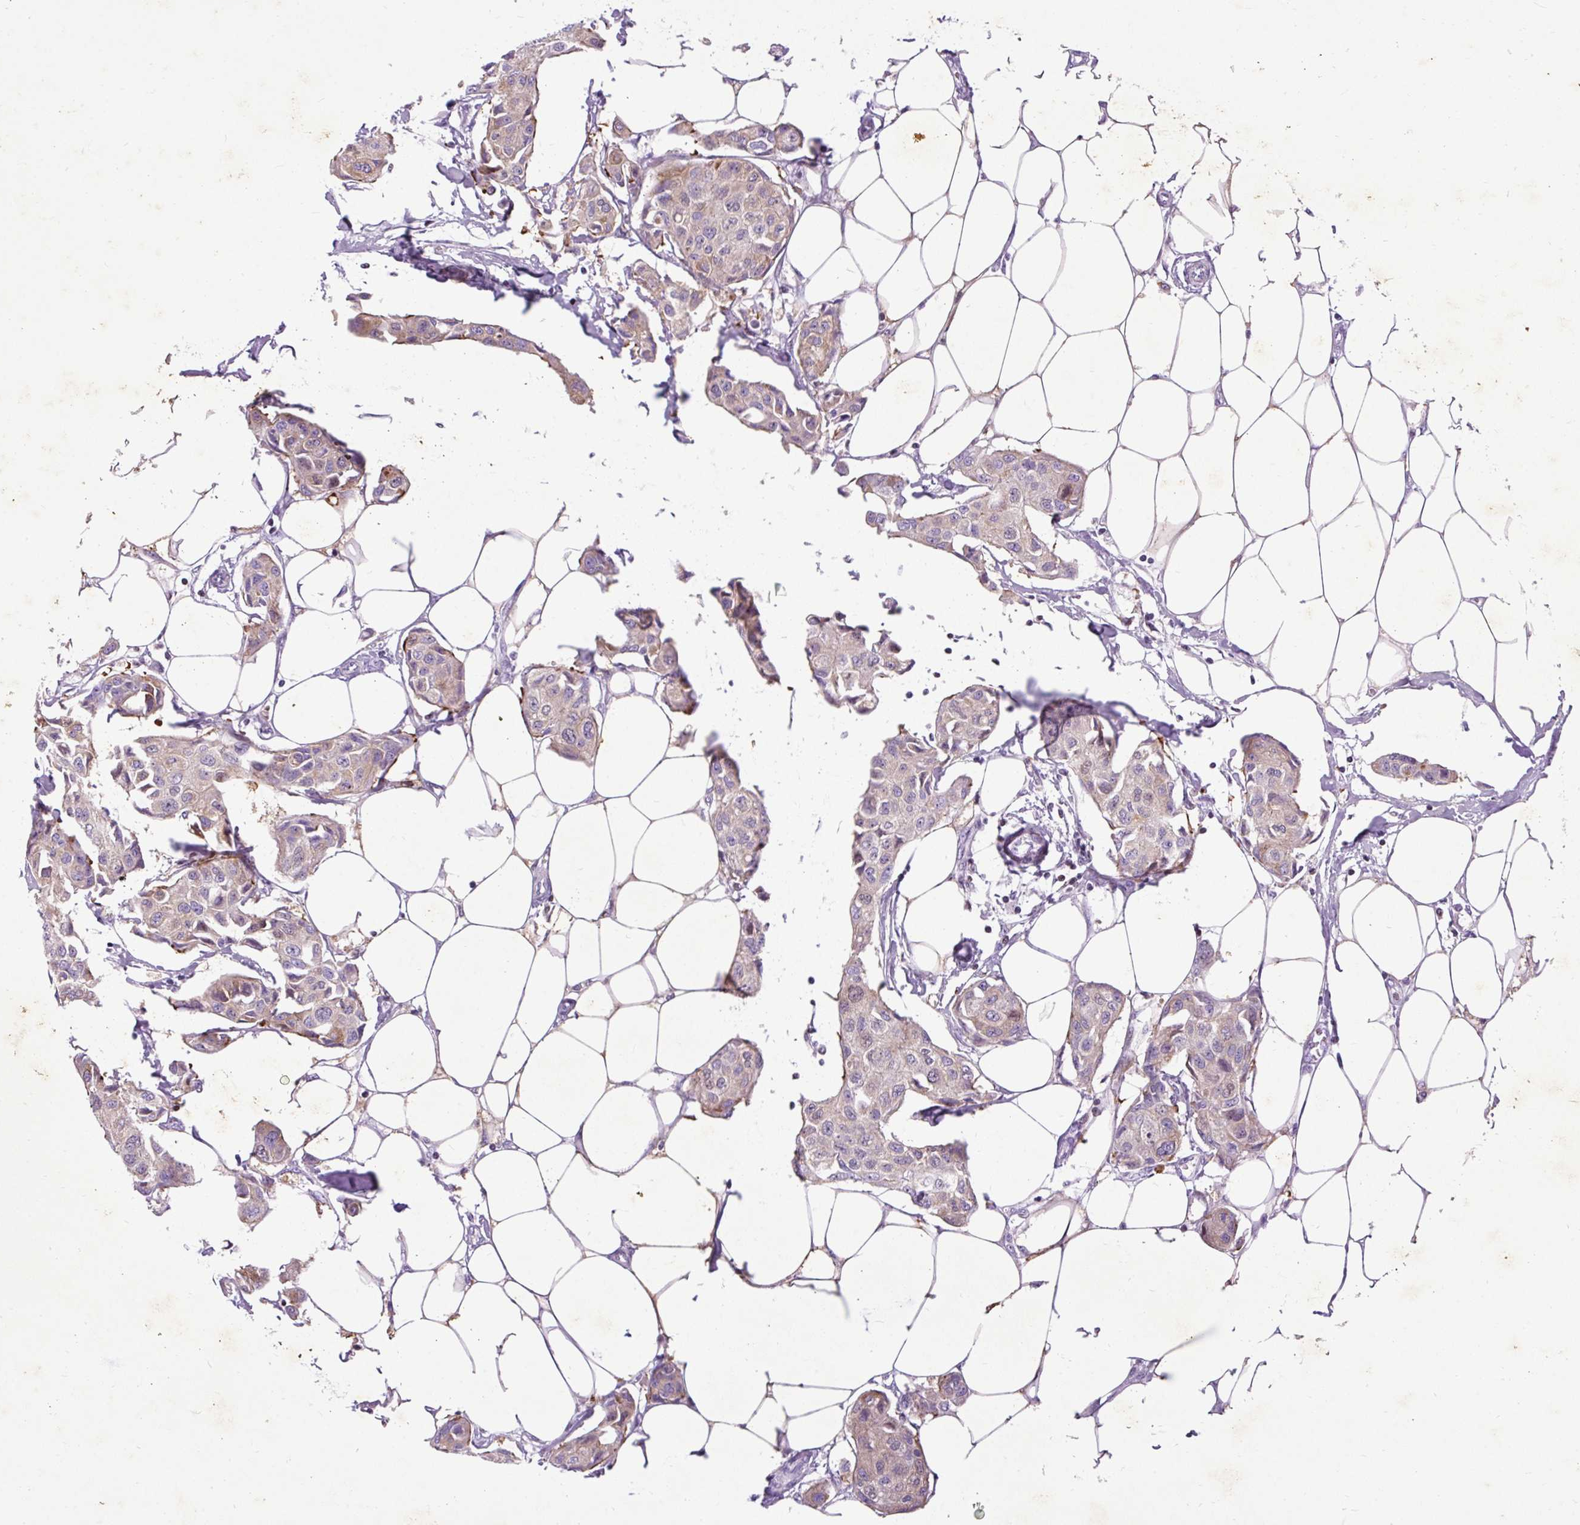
{"staining": {"intensity": "weak", "quantity": "<25%", "location": "cytoplasmic/membranous"}, "tissue": "breast cancer", "cell_type": "Tumor cells", "image_type": "cancer", "snomed": [{"axis": "morphology", "description": "Duct carcinoma"}, {"axis": "topography", "description": "Breast"}, {"axis": "topography", "description": "Lymph node"}], "caption": "Breast cancer (infiltrating ductal carcinoma) stained for a protein using immunohistochemistry displays no expression tumor cells.", "gene": "SPC24", "patient": {"sex": "female", "age": 80}}